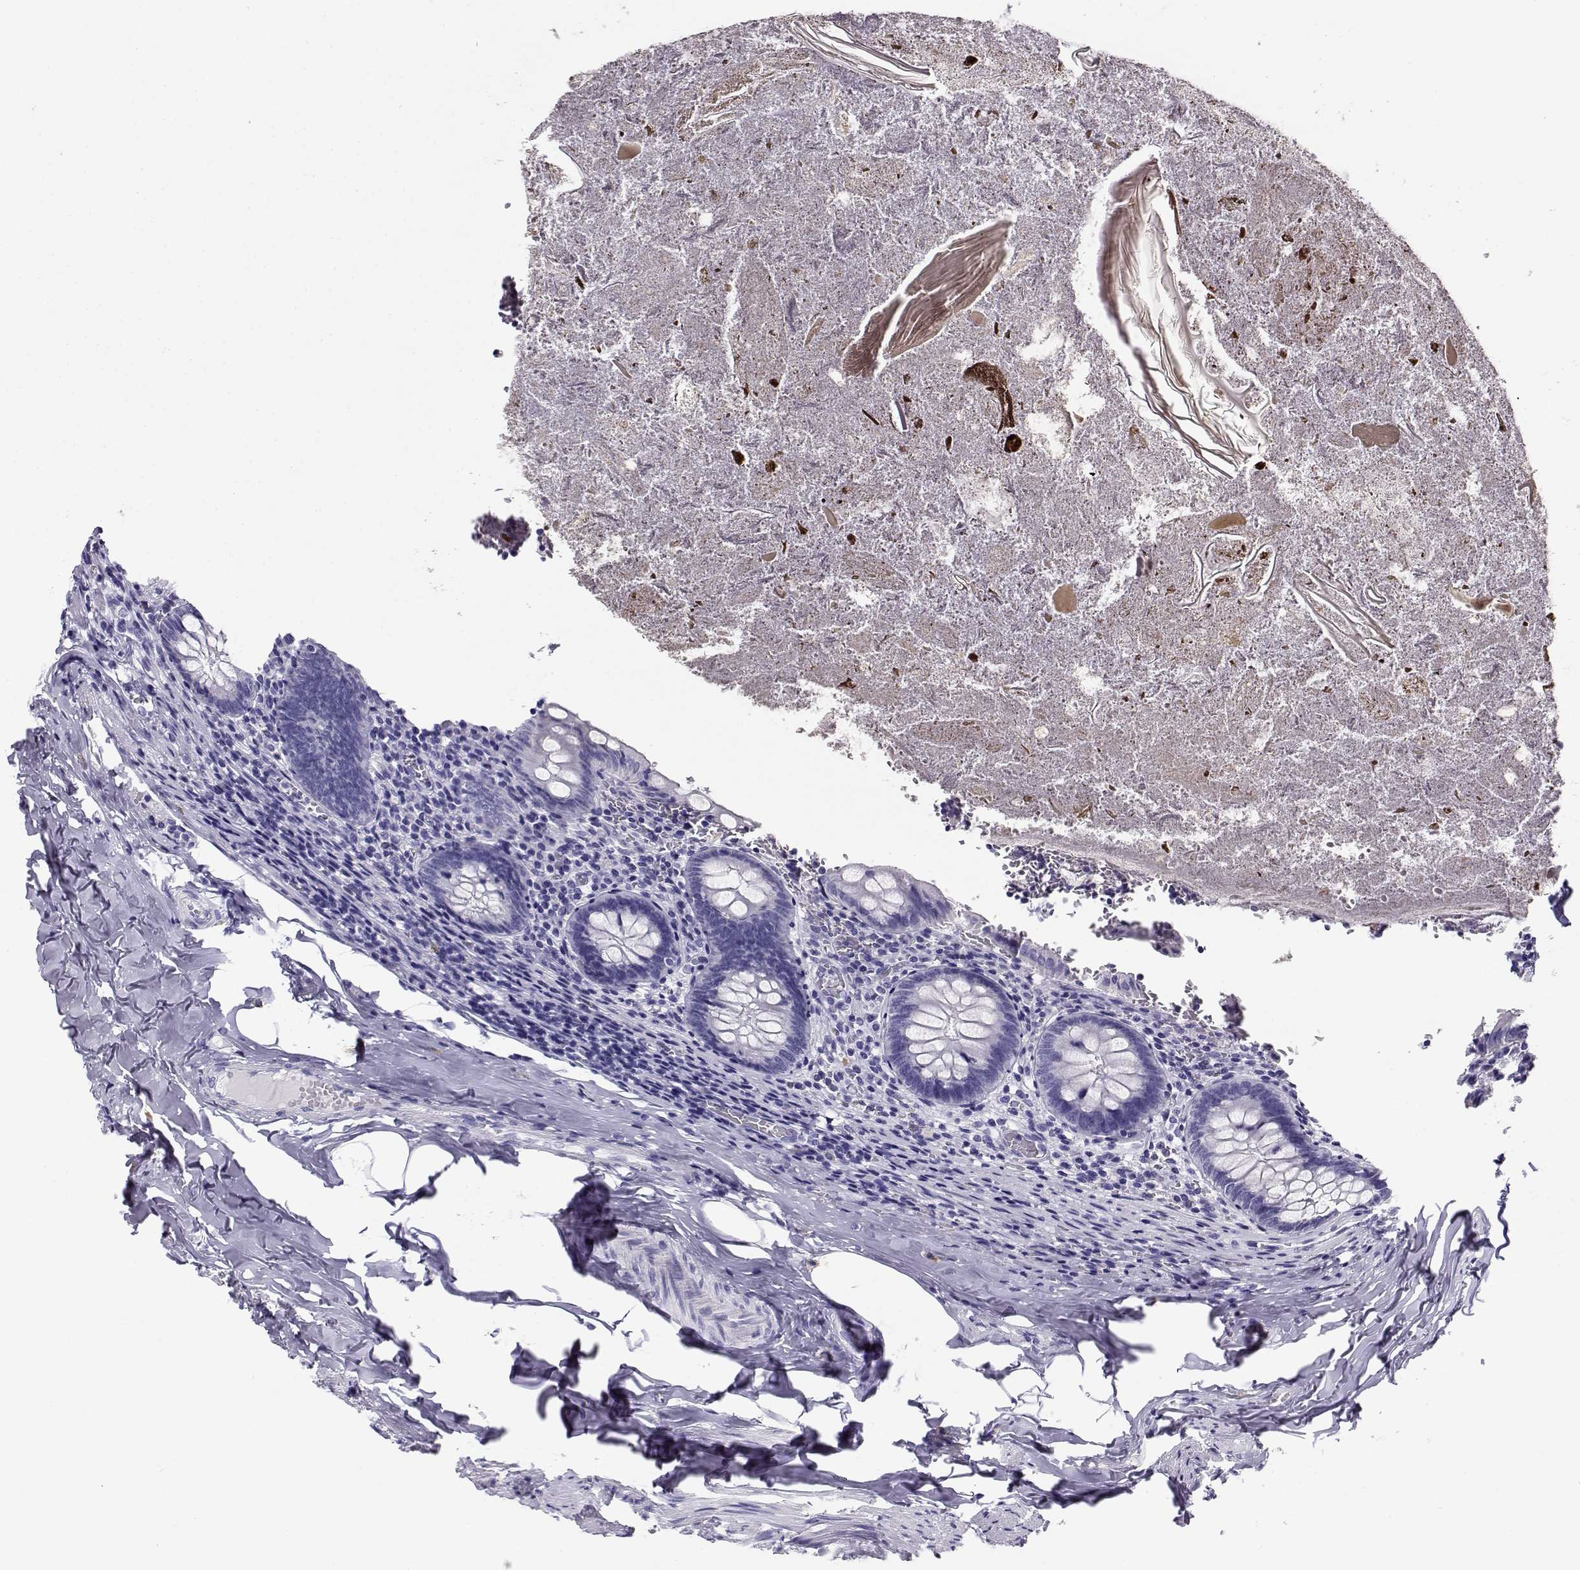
{"staining": {"intensity": "negative", "quantity": "none", "location": "none"}, "tissue": "appendix", "cell_type": "Glandular cells", "image_type": "normal", "snomed": [{"axis": "morphology", "description": "Normal tissue, NOS"}, {"axis": "topography", "description": "Appendix"}], "caption": "IHC micrograph of benign appendix: human appendix stained with DAB (3,3'-diaminobenzidine) displays no significant protein expression in glandular cells.", "gene": "CABS1", "patient": {"sex": "female", "age": 23}}